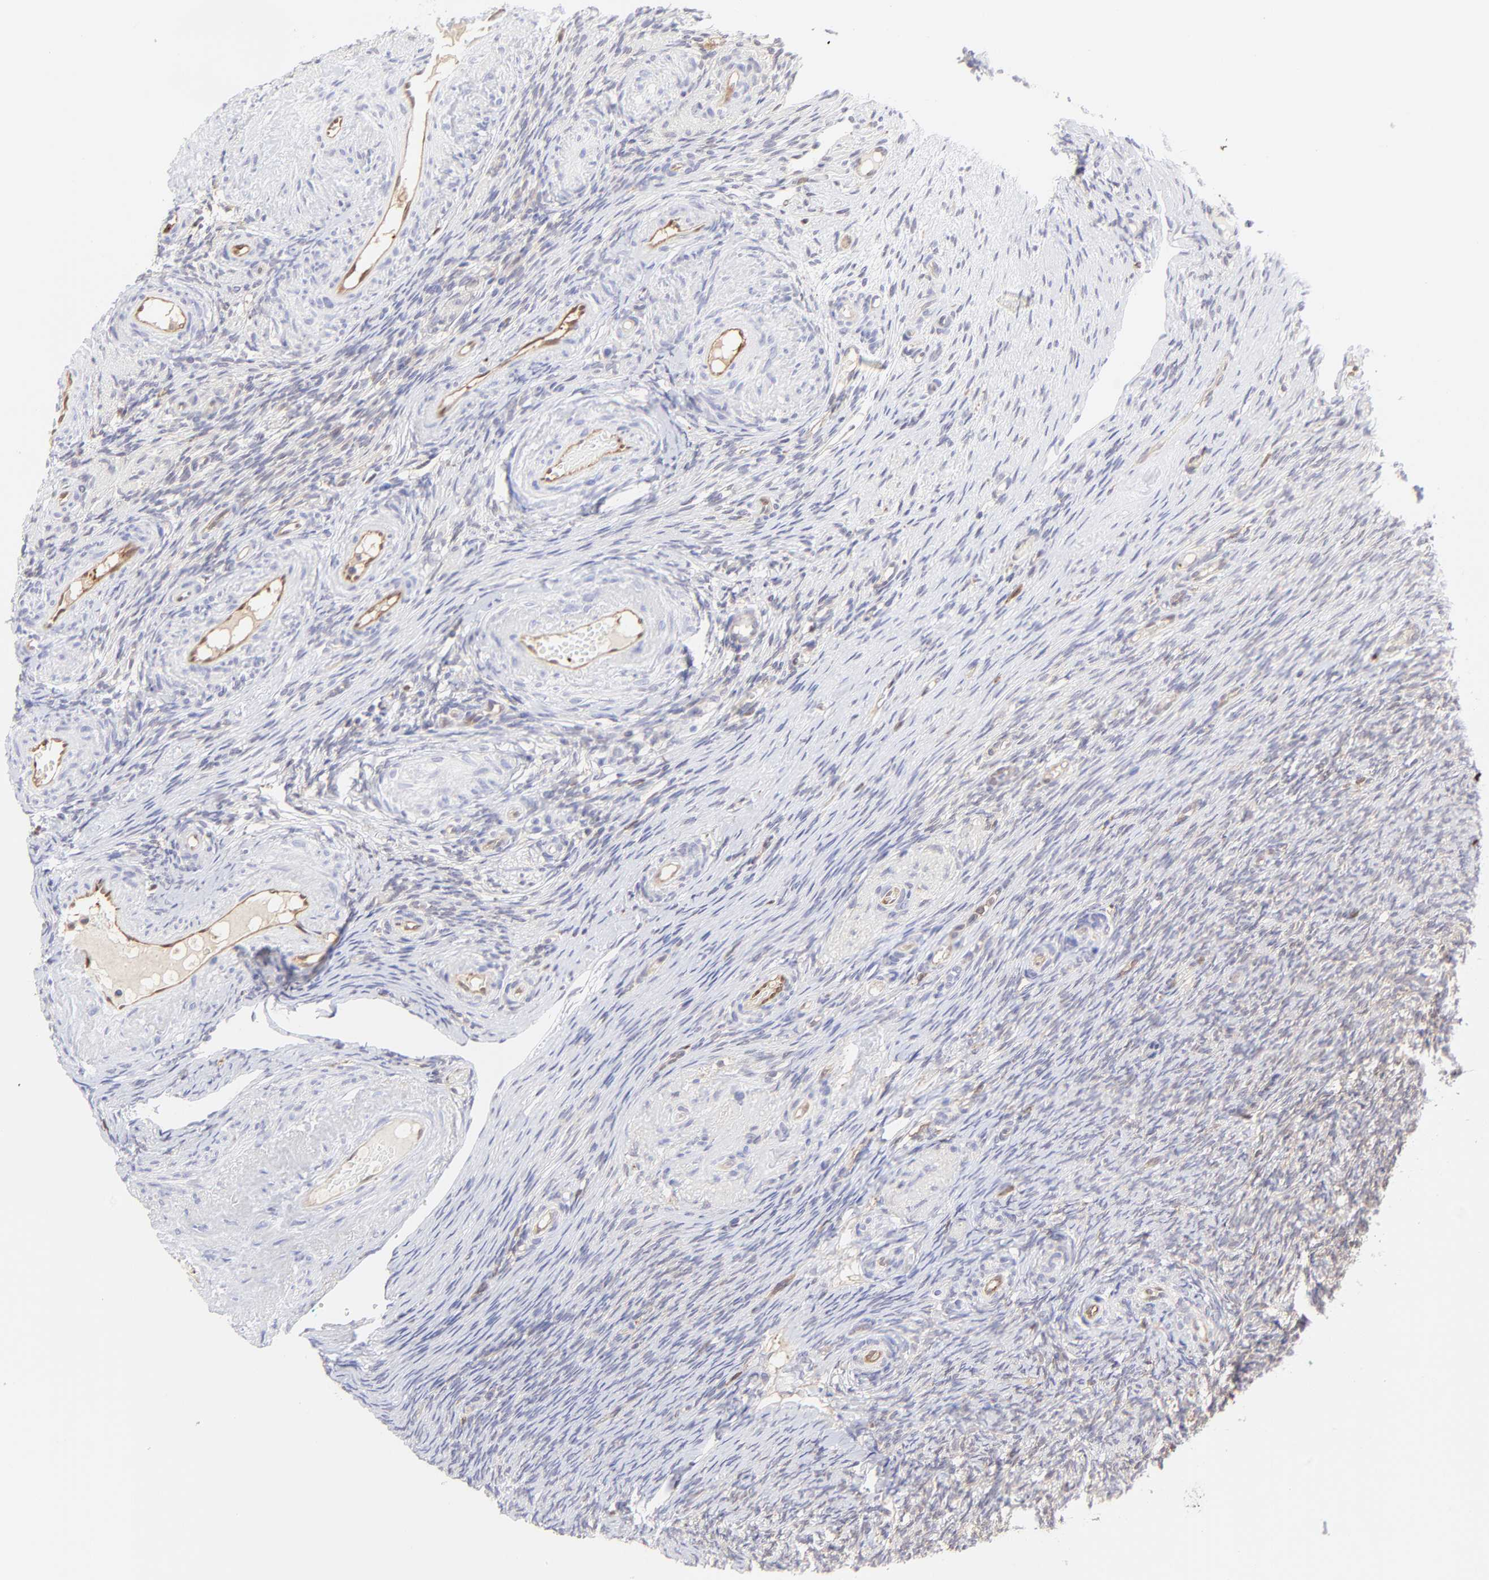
{"staining": {"intensity": "negative", "quantity": "none", "location": "none"}, "tissue": "ovary", "cell_type": "Ovarian stroma cells", "image_type": "normal", "snomed": [{"axis": "morphology", "description": "Normal tissue, NOS"}, {"axis": "topography", "description": "Ovary"}], "caption": "Immunohistochemistry (IHC) of normal ovary demonstrates no staining in ovarian stroma cells.", "gene": "HYAL1", "patient": {"sex": "female", "age": 60}}